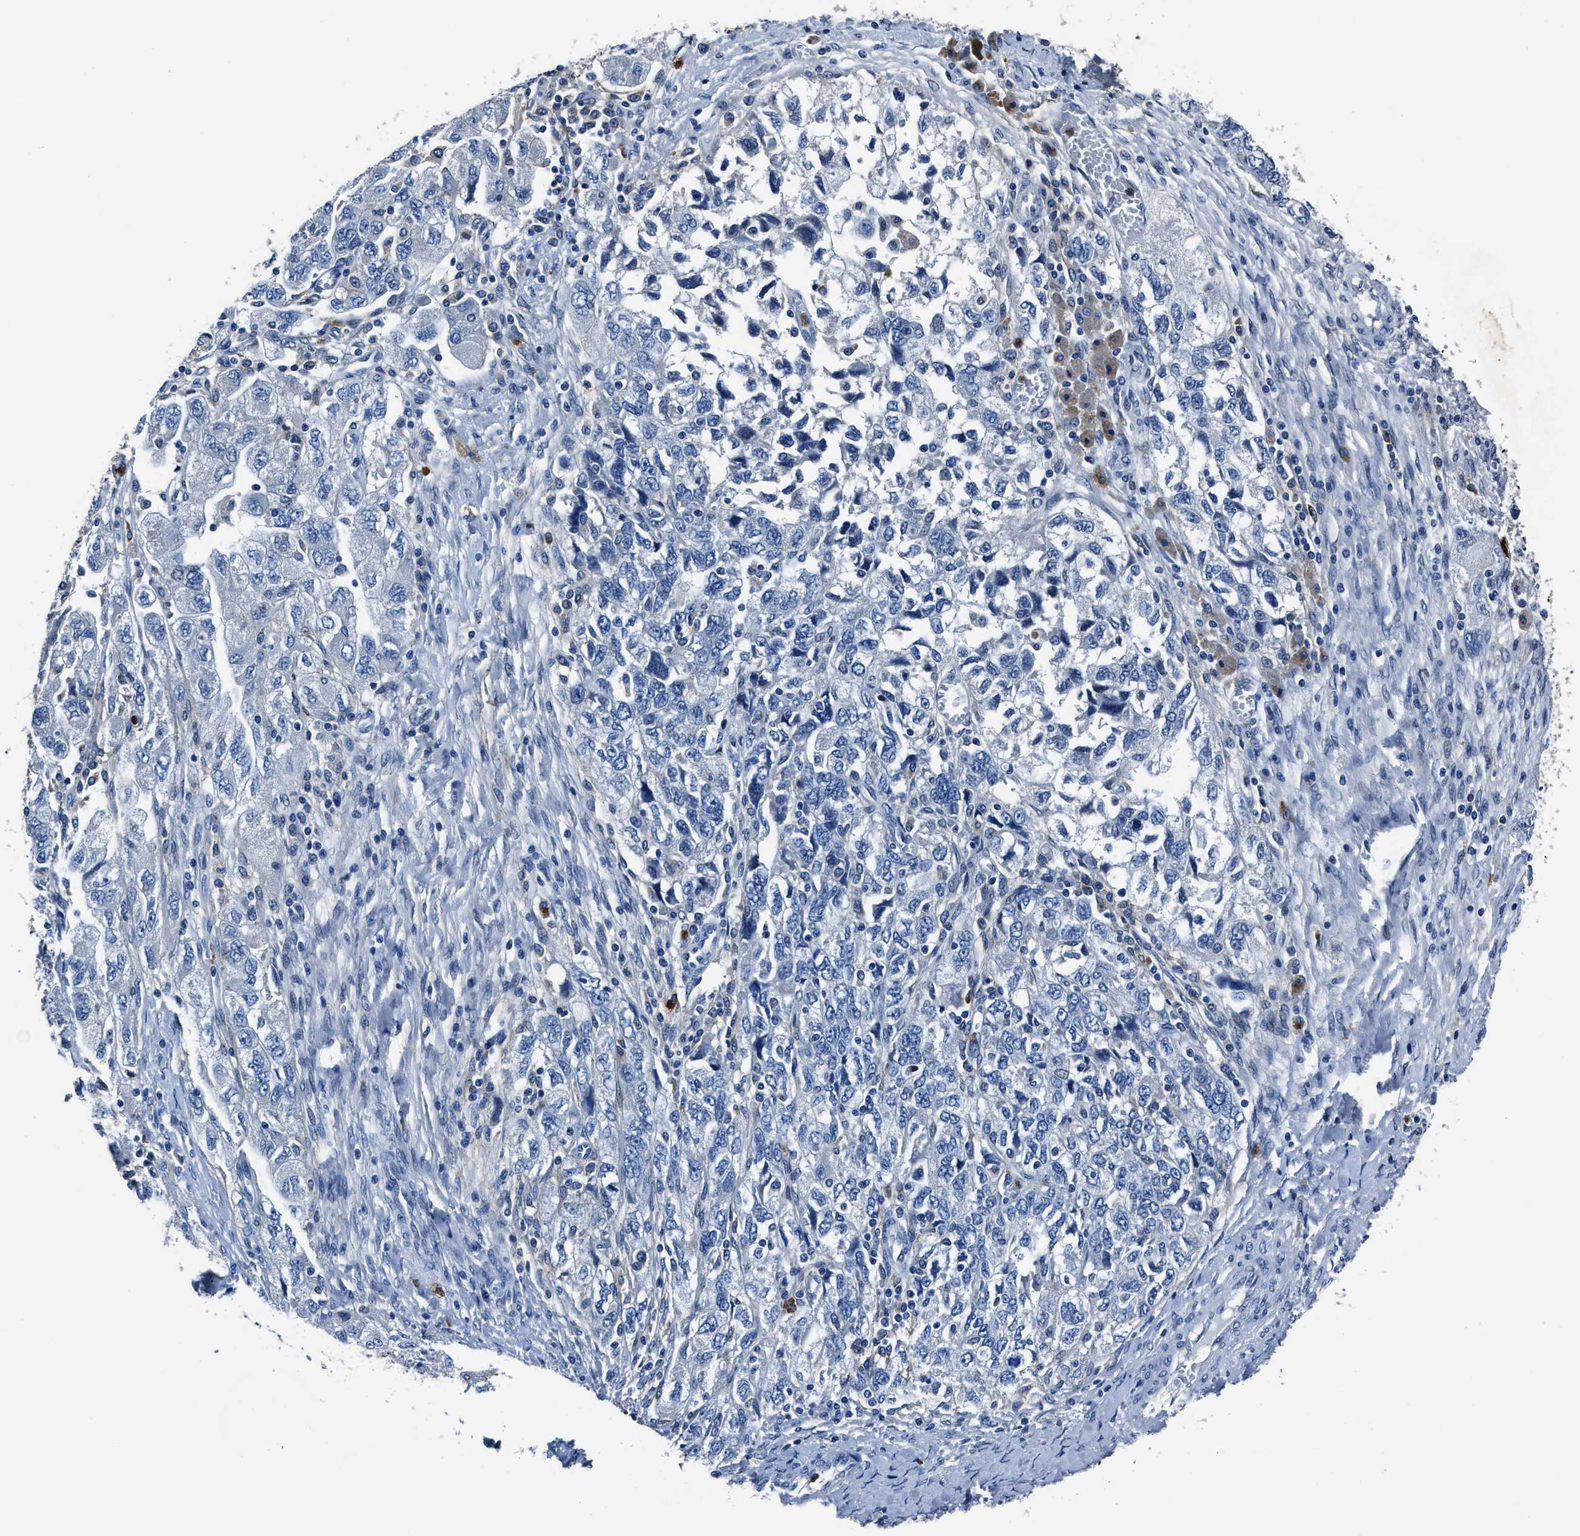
{"staining": {"intensity": "negative", "quantity": "none", "location": "none"}, "tissue": "ovarian cancer", "cell_type": "Tumor cells", "image_type": "cancer", "snomed": [{"axis": "morphology", "description": "Carcinoma, NOS"}, {"axis": "morphology", "description": "Cystadenocarcinoma, serous, NOS"}, {"axis": "topography", "description": "Ovary"}], "caption": "Micrograph shows no protein staining in tumor cells of ovarian carcinoma tissue.", "gene": "FGL2", "patient": {"sex": "female", "age": 69}}